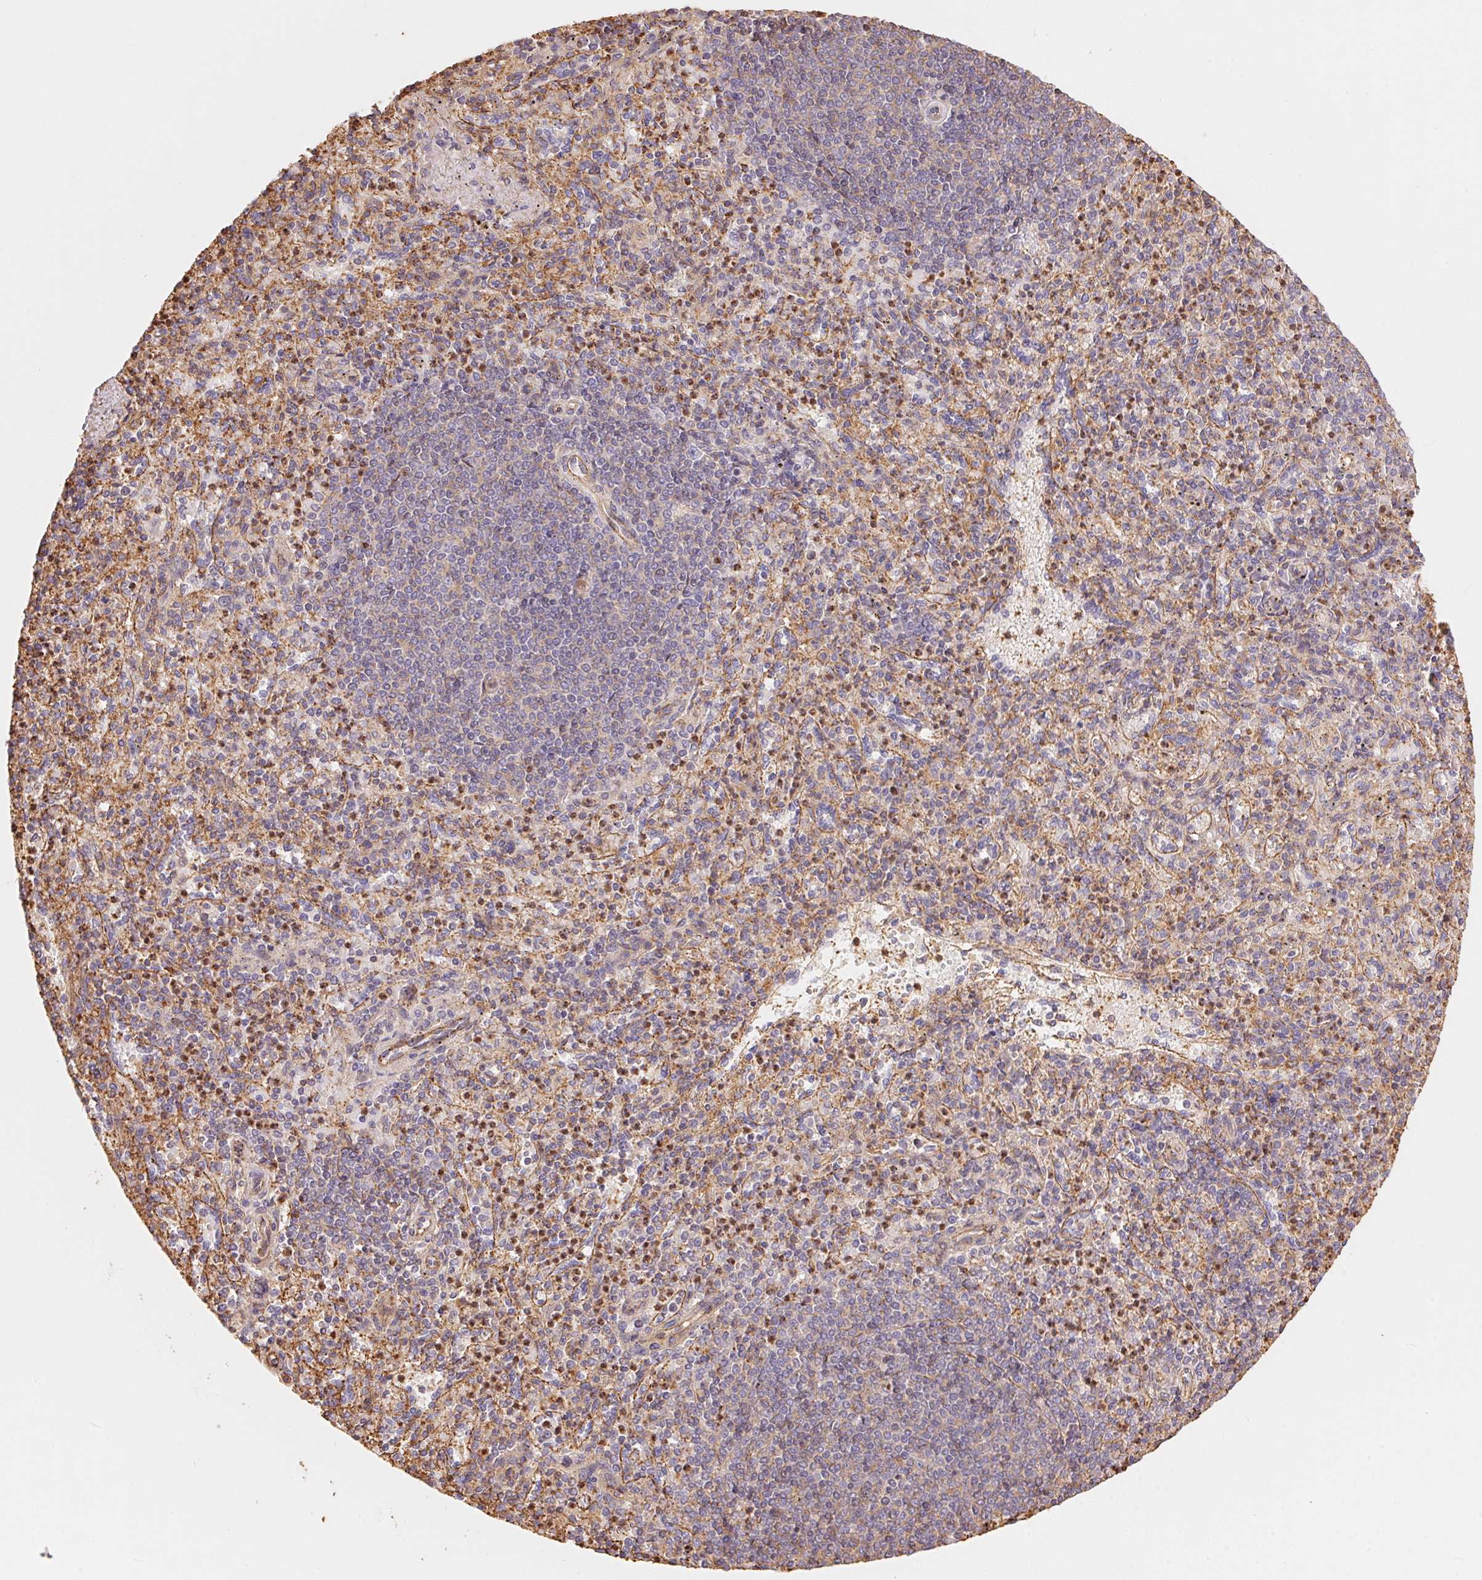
{"staining": {"intensity": "weak", "quantity": "<25%", "location": "cytoplasmic/membranous"}, "tissue": "spleen", "cell_type": "Cells in red pulp", "image_type": "normal", "snomed": [{"axis": "morphology", "description": "Normal tissue, NOS"}, {"axis": "topography", "description": "Spleen"}], "caption": "Immunohistochemistry (IHC) image of unremarkable spleen: spleen stained with DAB displays no significant protein expression in cells in red pulp.", "gene": "FRAS1", "patient": {"sex": "female", "age": 74}}